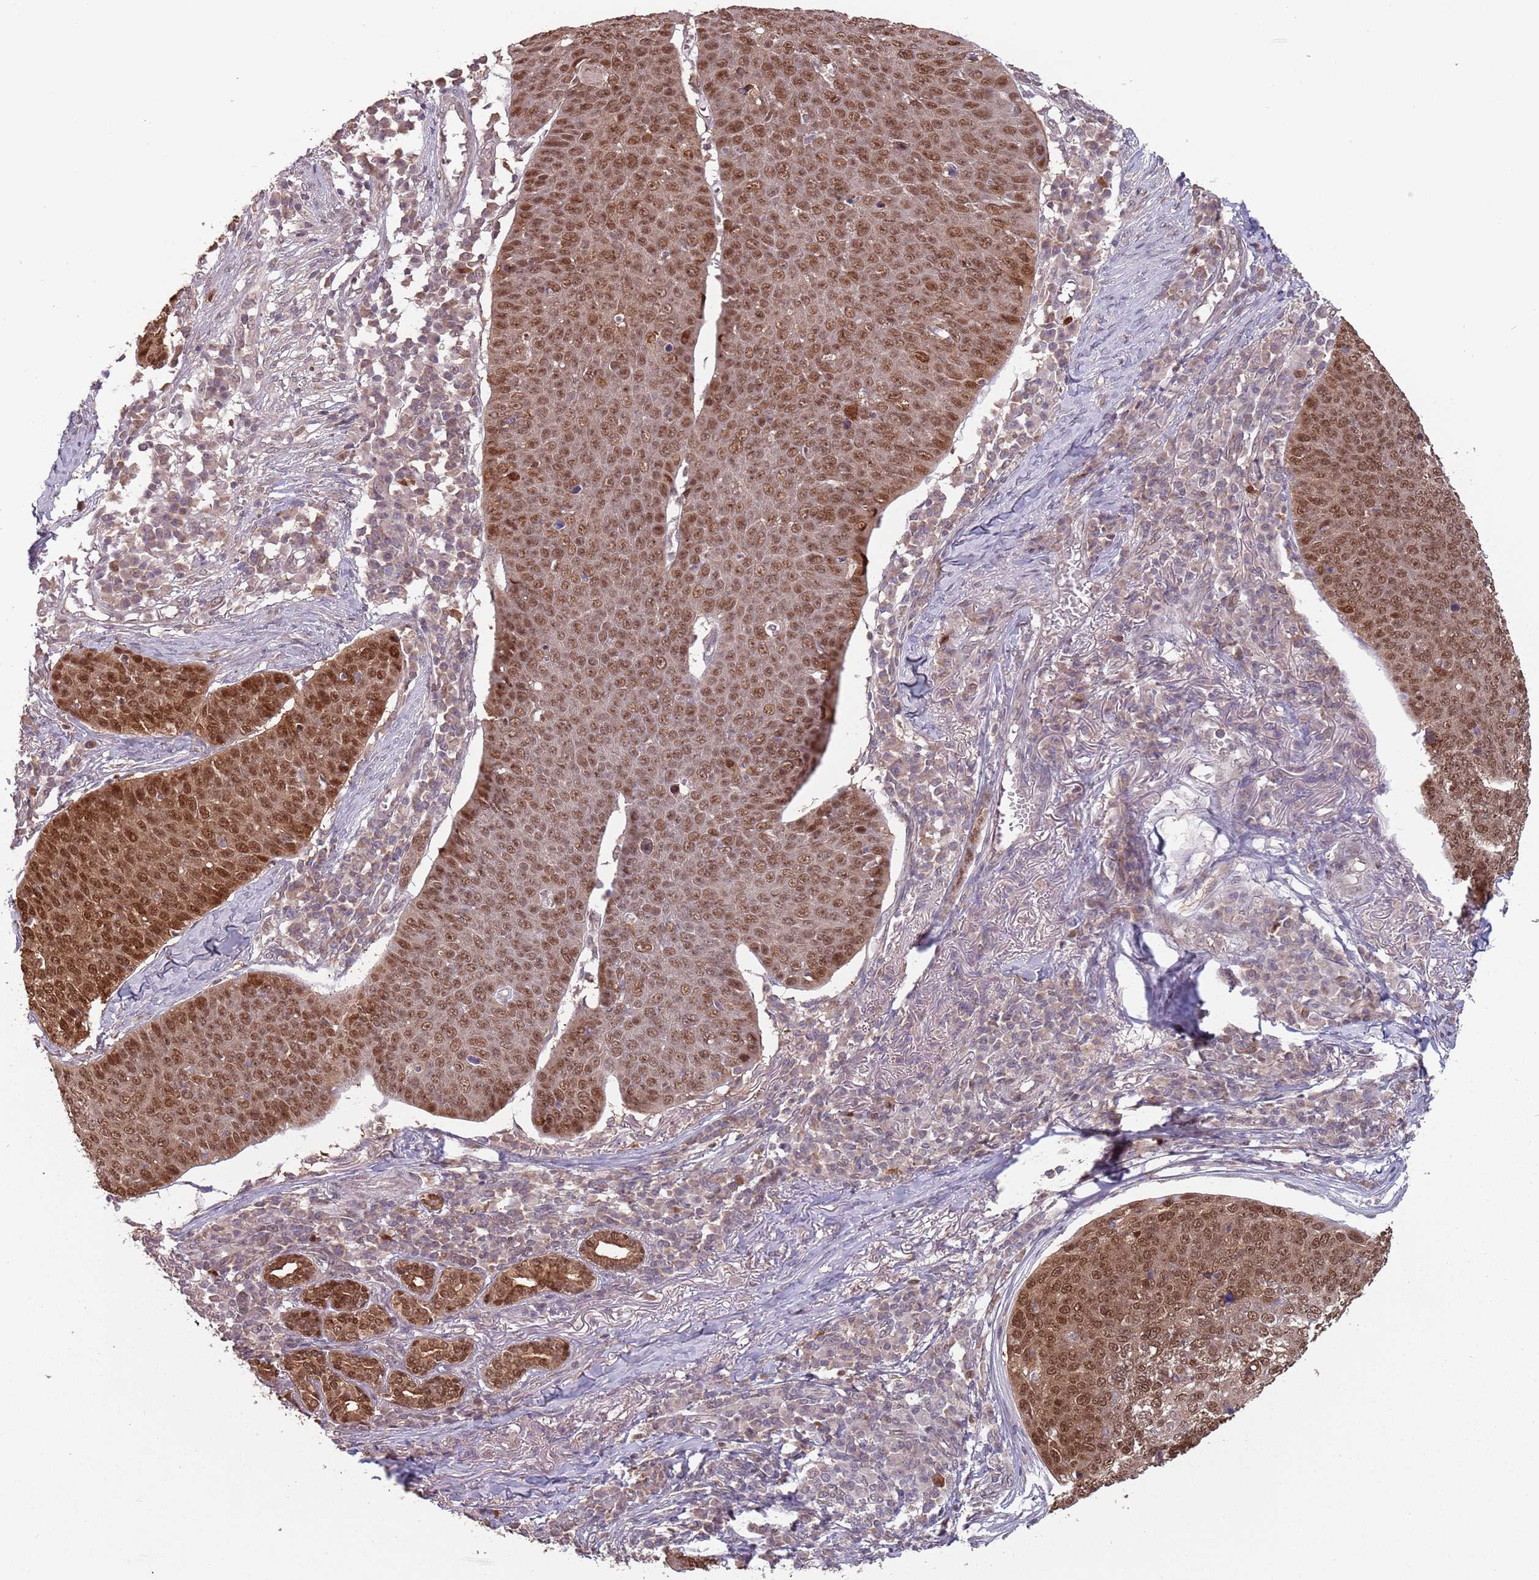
{"staining": {"intensity": "moderate", "quantity": ">75%", "location": "nuclear"}, "tissue": "skin cancer", "cell_type": "Tumor cells", "image_type": "cancer", "snomed": [{"axis": "morphology", "description": "Squamous cell carcinoma, NOS"}, {"axis": "topography", "description": "Skin"}], "caption": "Immunohistochemistry of skin cancer (squamous cell carcinoma) exhibits medium levels of moderate nuclear expression in approximately >75% of tumor cells.", "gene": "ZBTB5", "patient": {"sex": "male", "age": 71}}